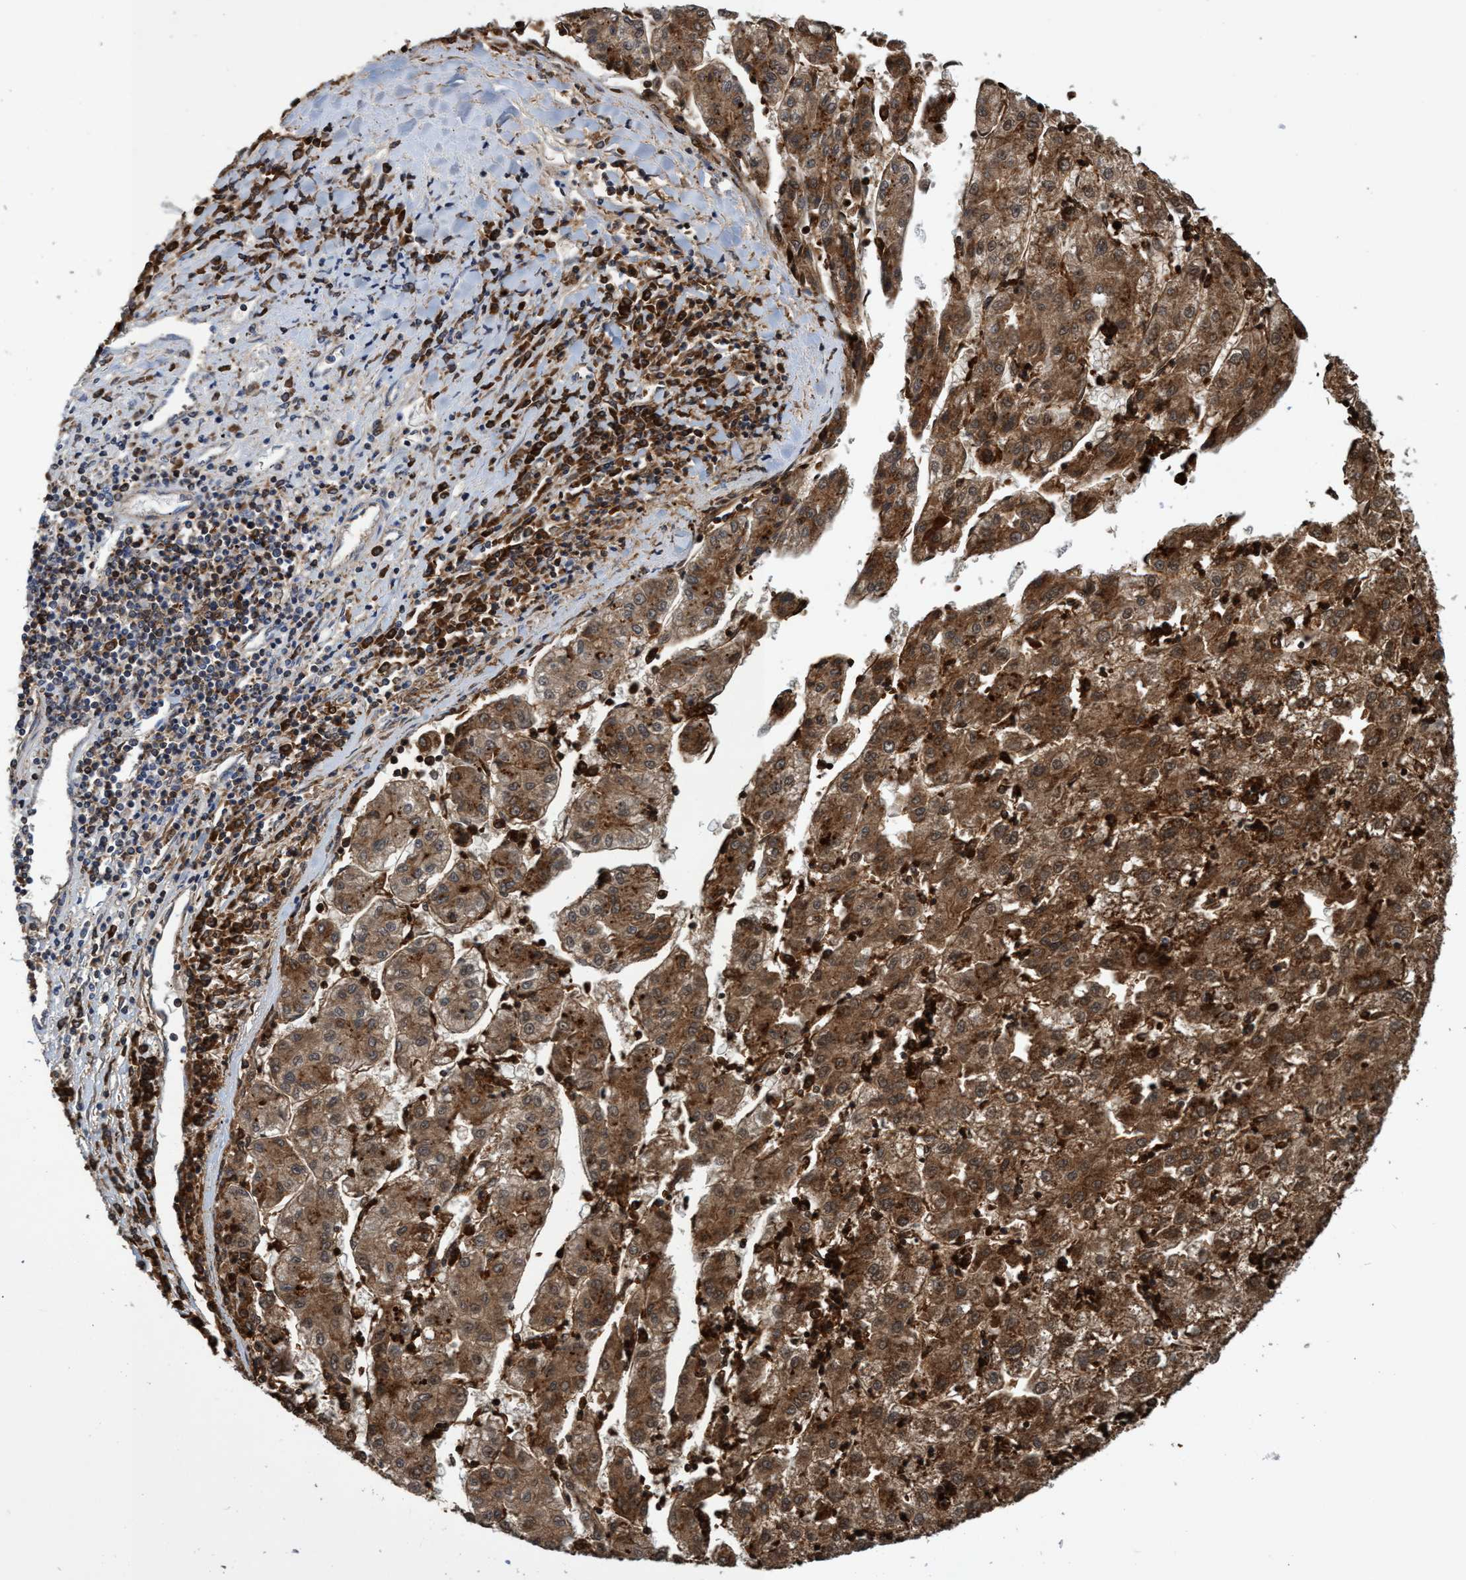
{"staining": {"intensity": "moderate", "quantity": ">75%", "location": "cytoplasmic/membranous"}, "tissue": "liver cancer", "cell_type": "Tumor cells", "image_type": "cancer", "snomed": [{"axis": "morphology", "description": "Carcinoma, Hepatocellular, NOS"}, {"axis": "topography", "description": "Liver"}], "caption": "An immunohistochemistry (IHC) micrograph of neoplastic tissue is shown. Protein staining in brown highlights moderate cytoplasmic/membranous positivity in liver hepatocellular carcinoma within tumor cells. The protein of interest is stained brown, and the nuclei are stained in blue (DAB (3,3'-diaminobenzidine) IHC with brightfield microscopy, high magnification).", "gene": "CRYZ", "patient": {"sex": "male", "age": 72}}